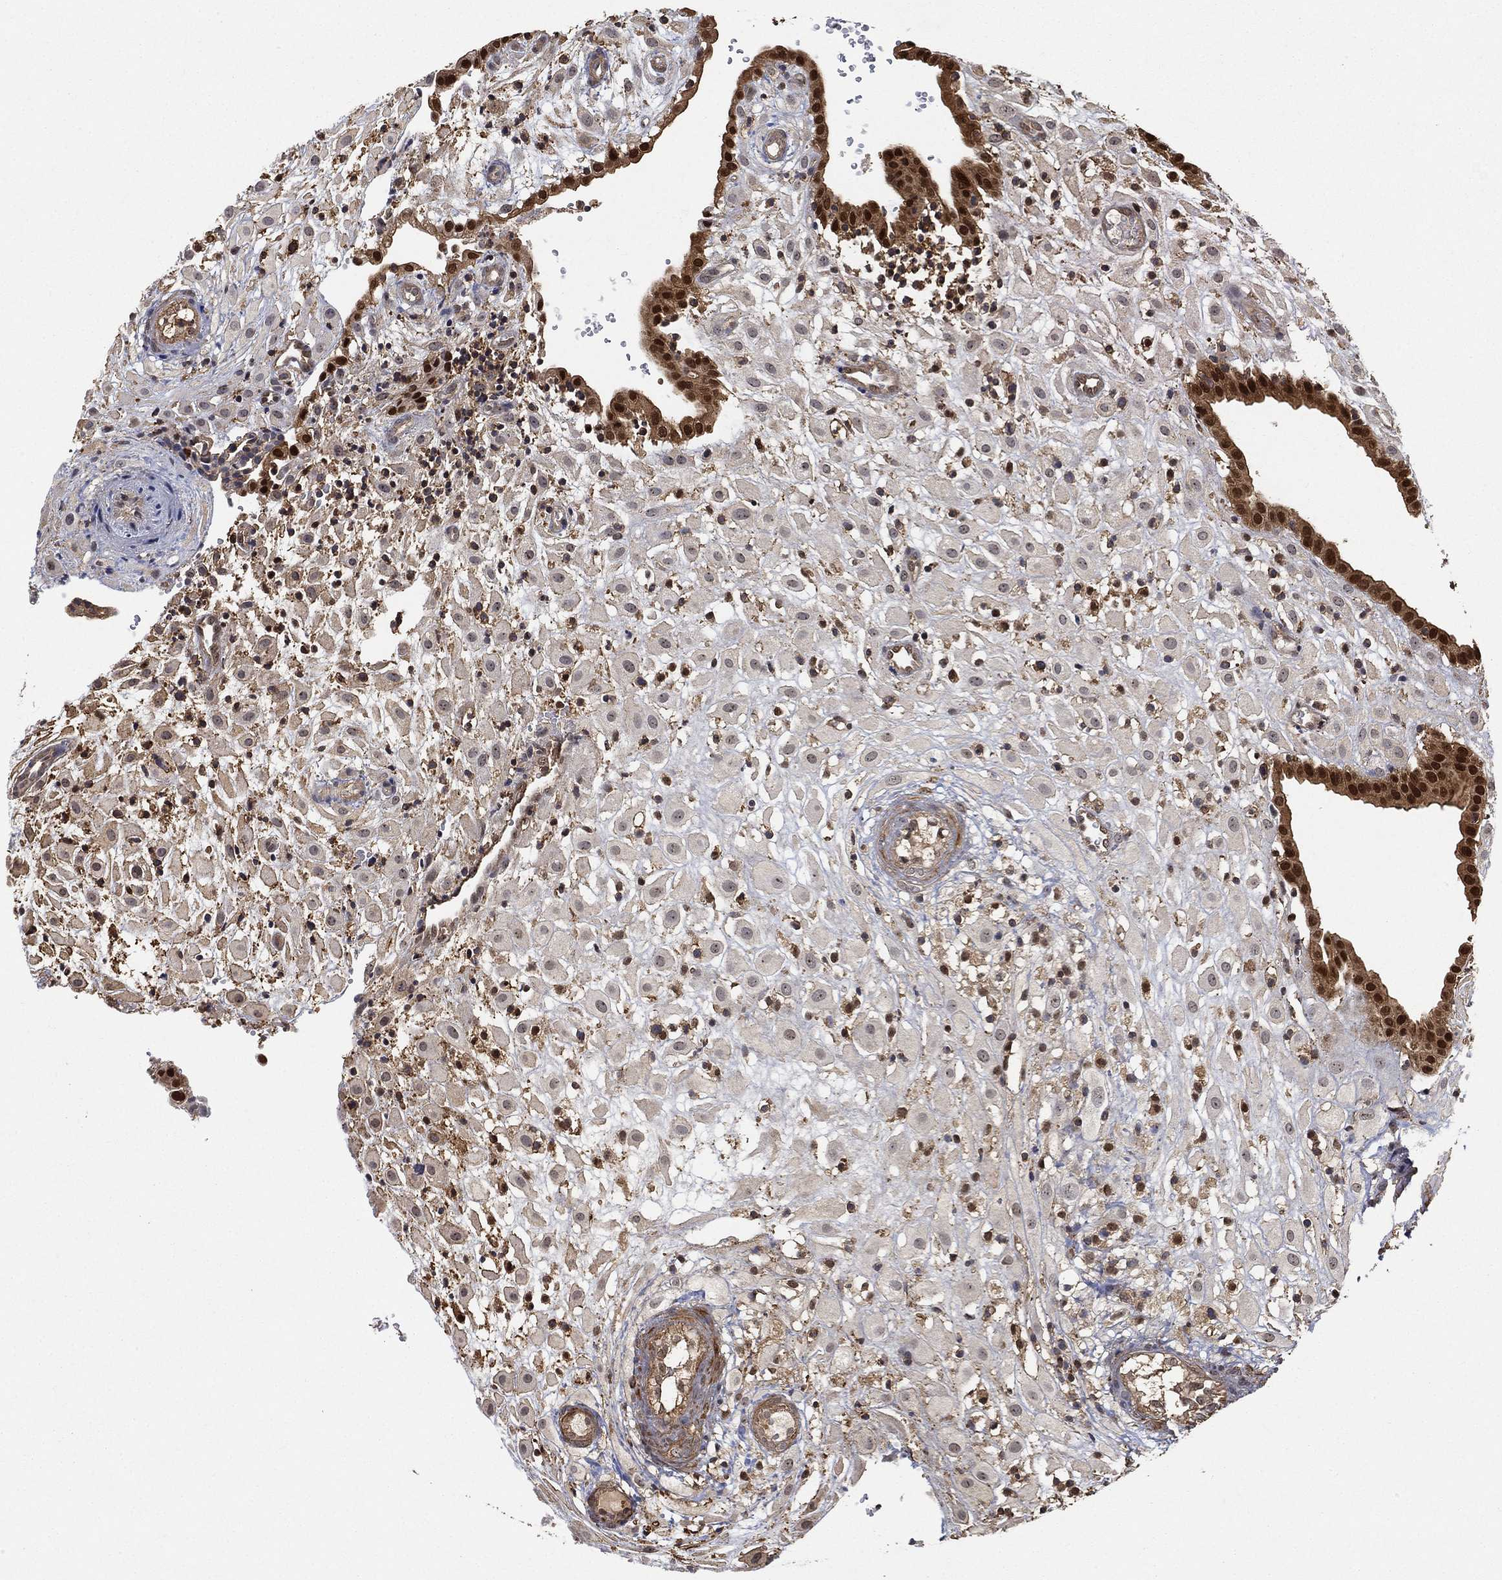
{"staining": {"intensity": "negative", "quantity": "none", "location": "none"}, "tissue": "placenta", "cell_type": "Decidual cells", "image_type": "normal", "snomed": [{"axis": "morphology", "description": "Normal tissue, NOS"}, {"axis": "topography", "description": "Placenta"}], "caption": "A high-resolution image shows immunohistochemistry (IHC) staining of benign placenta, which displays no significant positivity in decidual cells.", "gene": "CRYL1", "patient": {"sex": "female", "age": 24}}